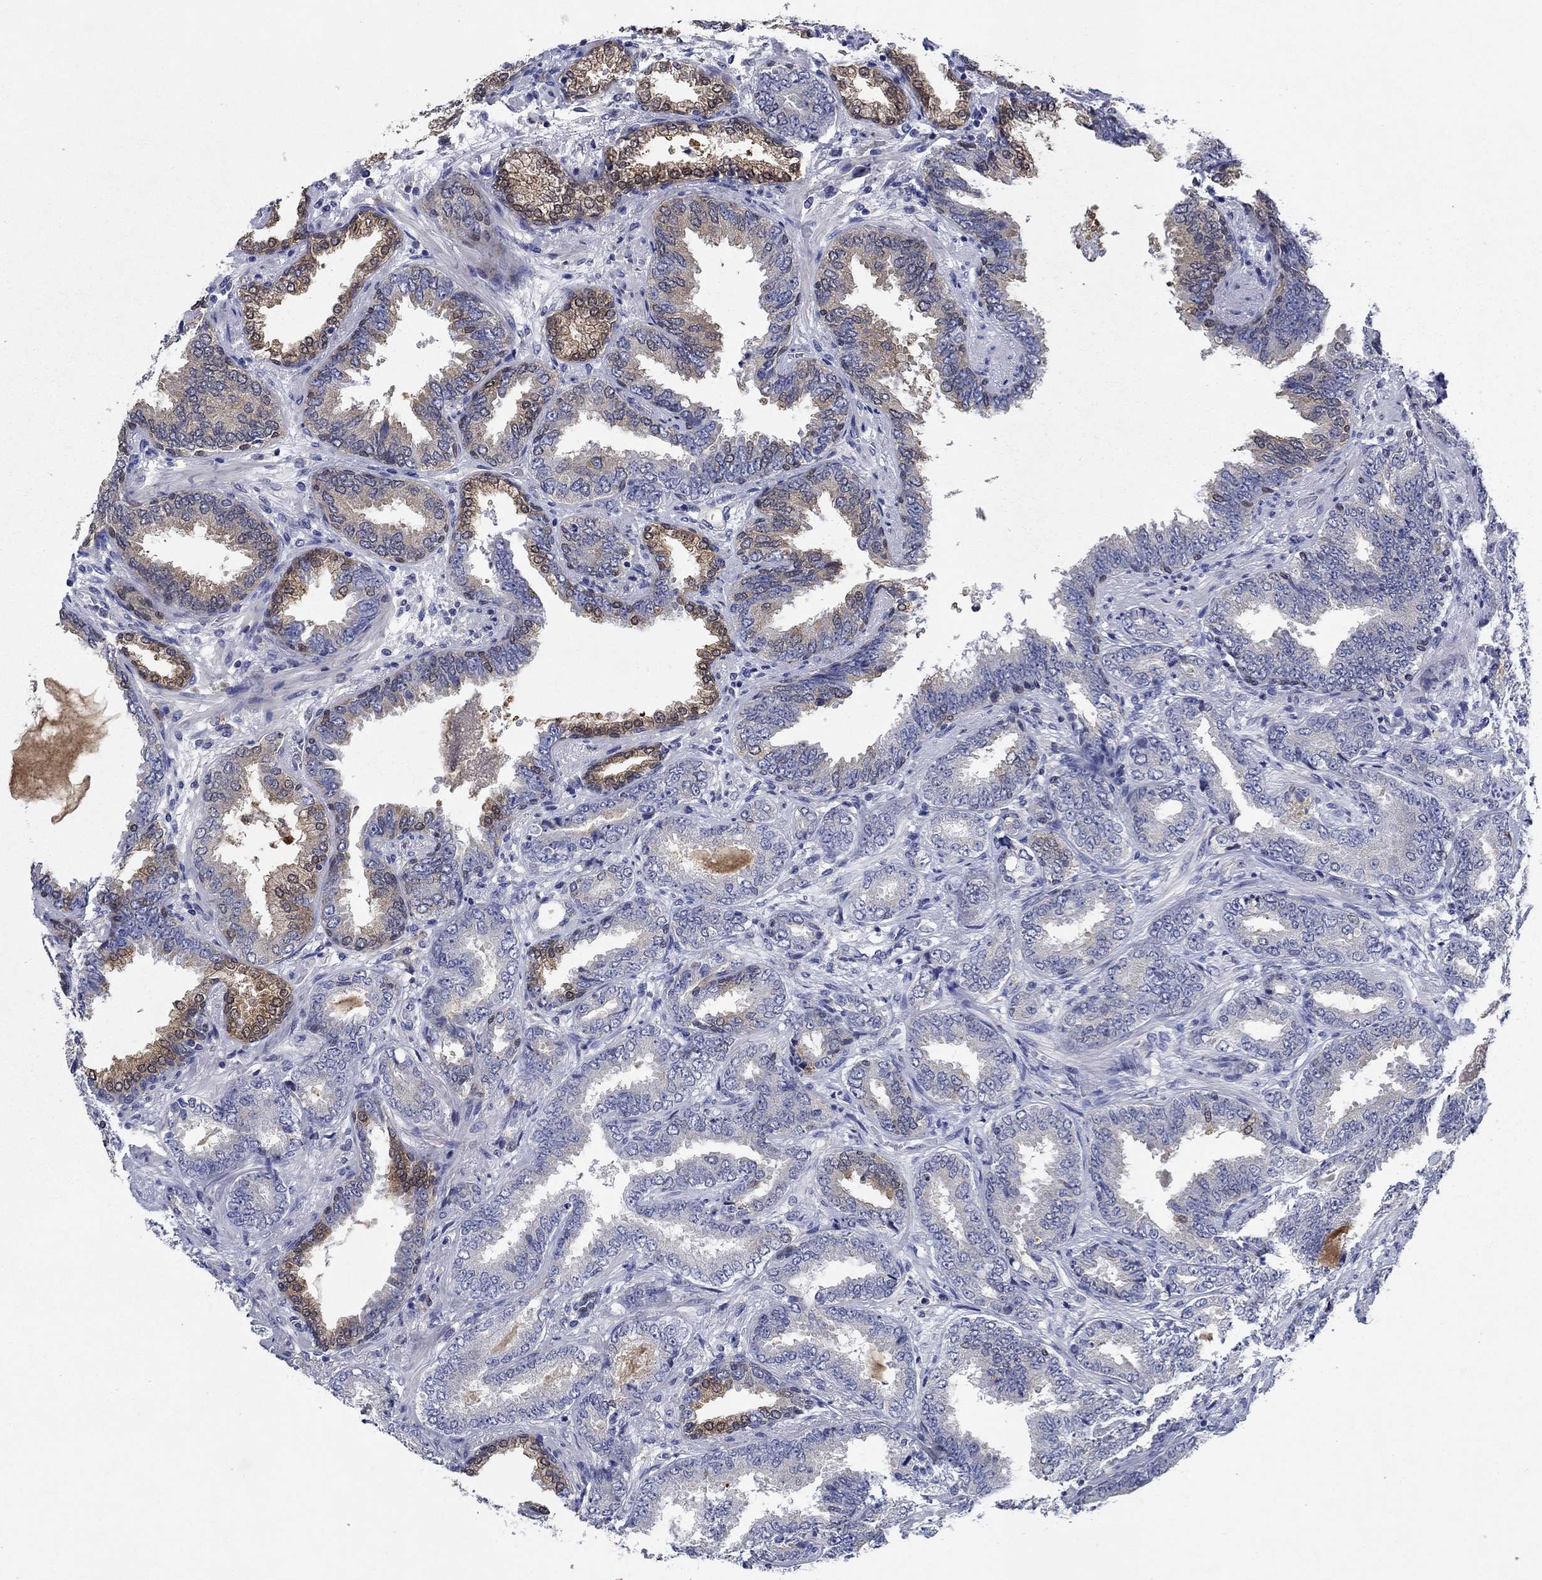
{"staining": {"intensity": "moderate", "quantity": "<25%", "location": "cytoplasmic/membranous"}, "tissue": "prostate cancer", "cell_type": "Tumor cells", "image_type": "cancer", "snomed": [{"axis": "morphology", "description": "Adenocarcinoma, Low grade"}, {"axis": "topography", "description": "Prostate"}], "caption": "A micrograph showing moderate cytoplasmic/membranous expression in about <25% of tumor cells in prostate cancer, as visualized by brown immunohistochemical staining.", "gene": "SULT2B1", "patient": {"sex": "male", "age": 68}}